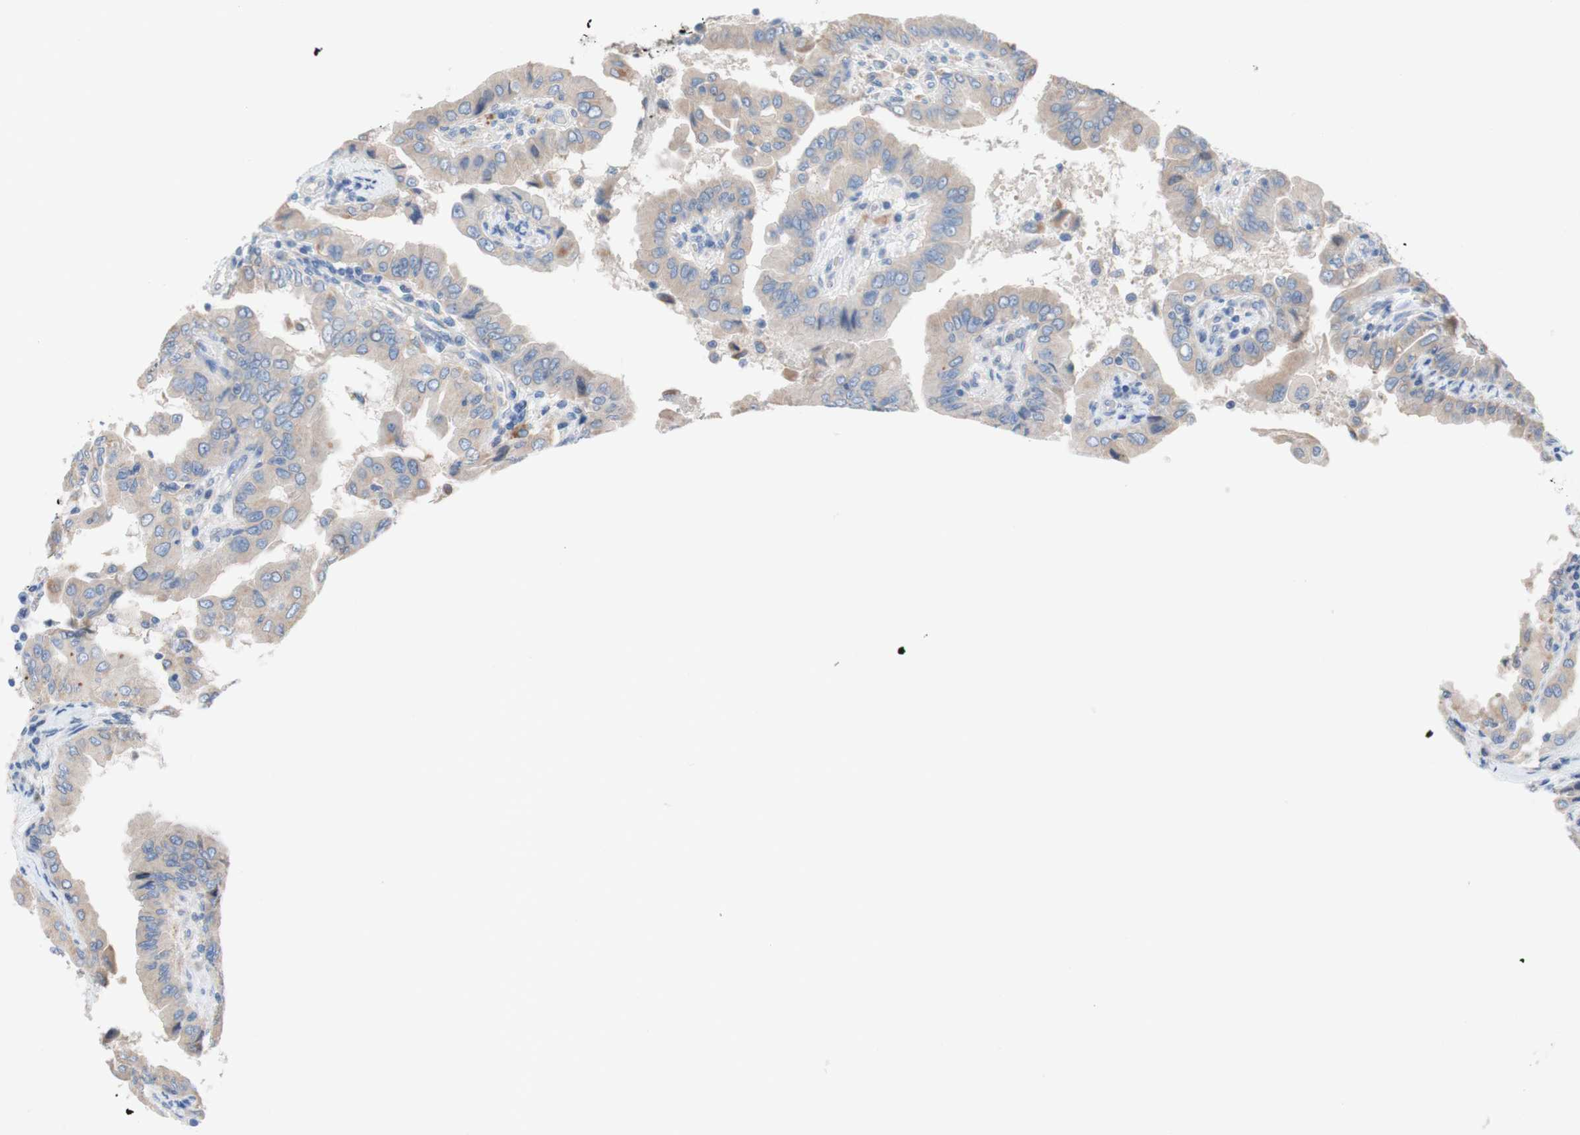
{"staining": {"intensity": "weak", "quantity": ">75%", "location": "cytoplasmic/membranous"}, "tissue": "thyroid cancer", "cell_type": "Tumor cells", "image_type": "cancer", "snomed": [{"axis": "morphology", "description": "Papillary adenocarcinoma, NOS"}, {"axis": "topography", "description": "Thyroid gland"}], "caption": "Papillary adenocarcinoma (thyroid) tissue reveals weak cytoplasmic/membranous positivity in about >75% of tumor cells, visualized by immunohistochemistry.", "gene": "F3", "patient": {"sex": "male", "age": 33}}